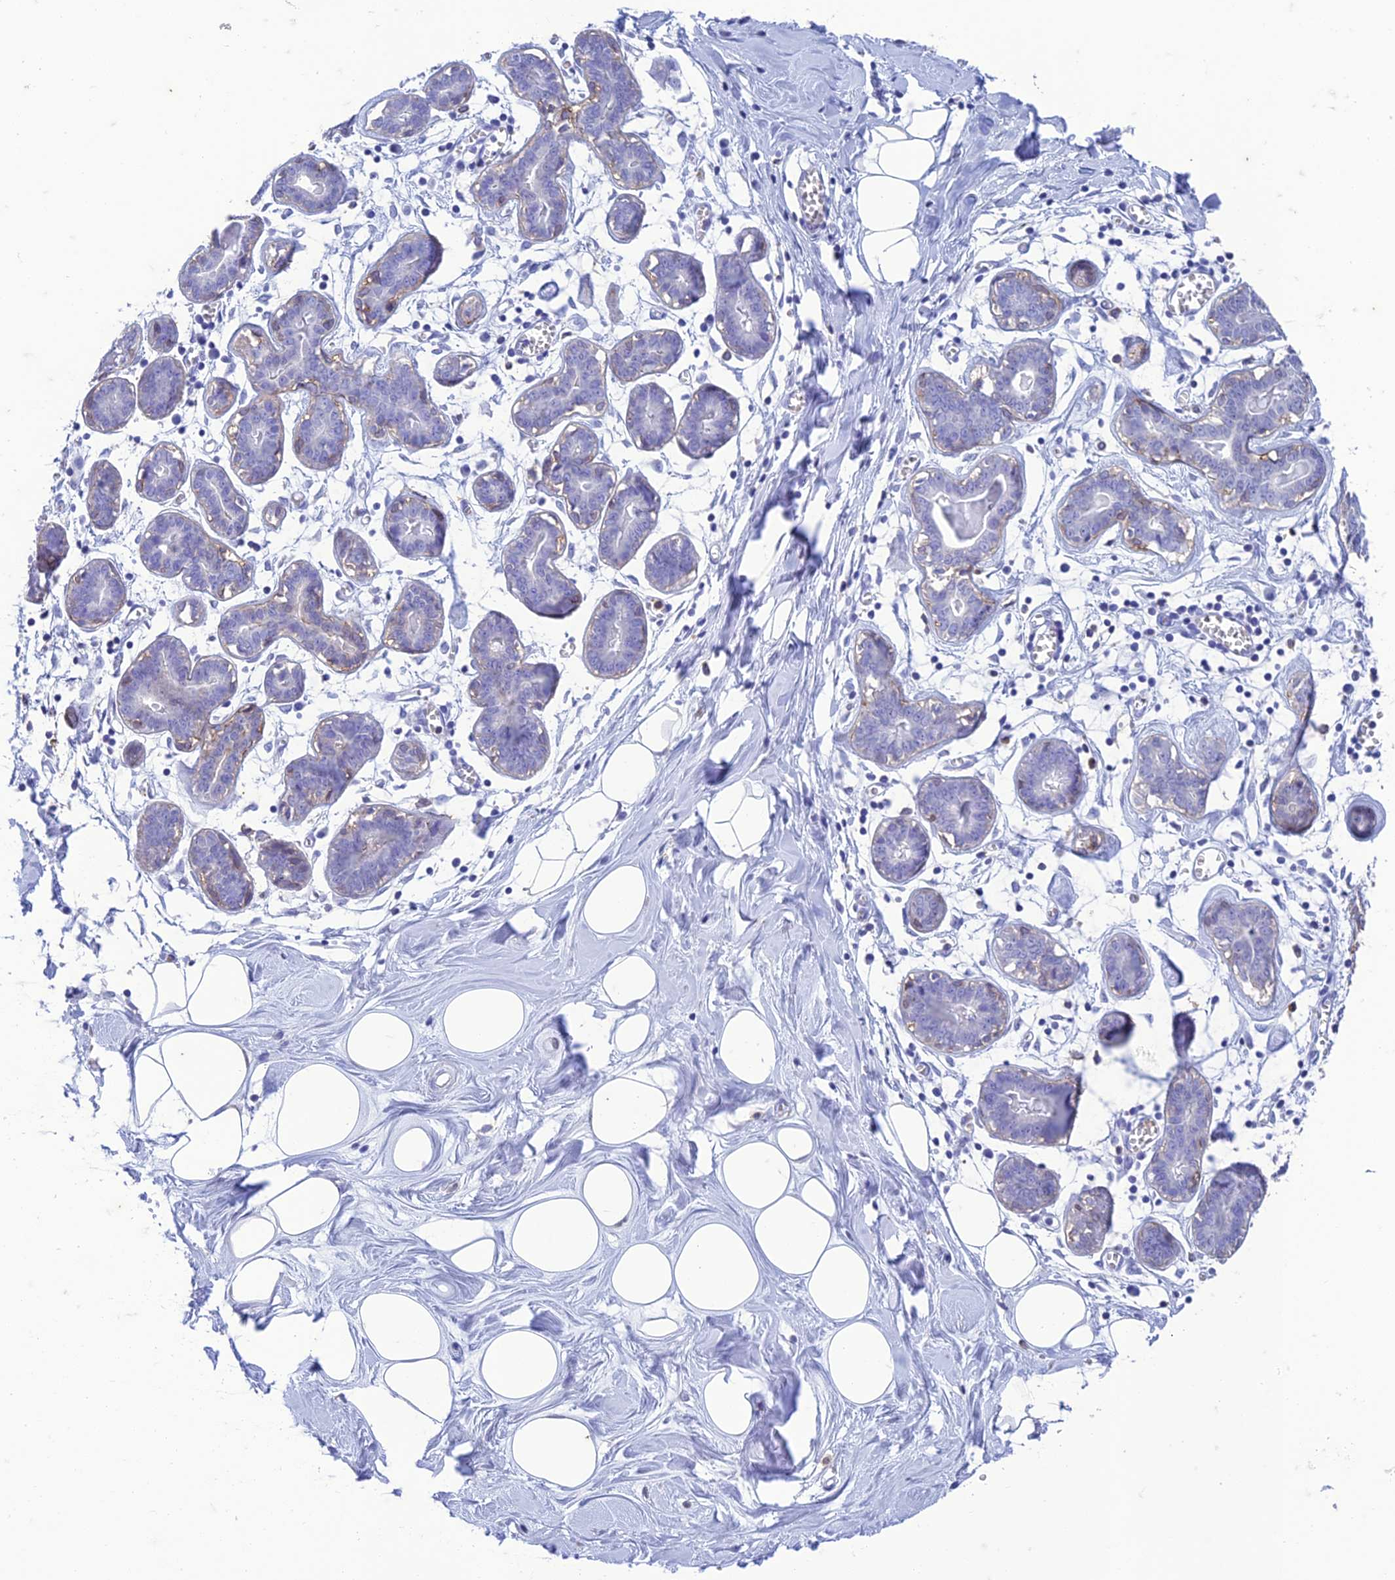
{"staining": {"intensity": "negative", "quantity": "none", "location": "none"}, "tissue": "breast", "cell_type": "Adipocytes", "image_type": "normal", "snomed": [{"axis": "morphology", "description": "Normal tissue, NOS"}, {"axis": "topography", "description": "Breast"}], "caption": "Image shows no protein staining in adipocytes of benign breast. (DAB (3,3'-diaminobenzidine) IHC with hematoxylin counter stain).", "gene": "FGF7", "patient": {"sex": "female", "age": 27}}